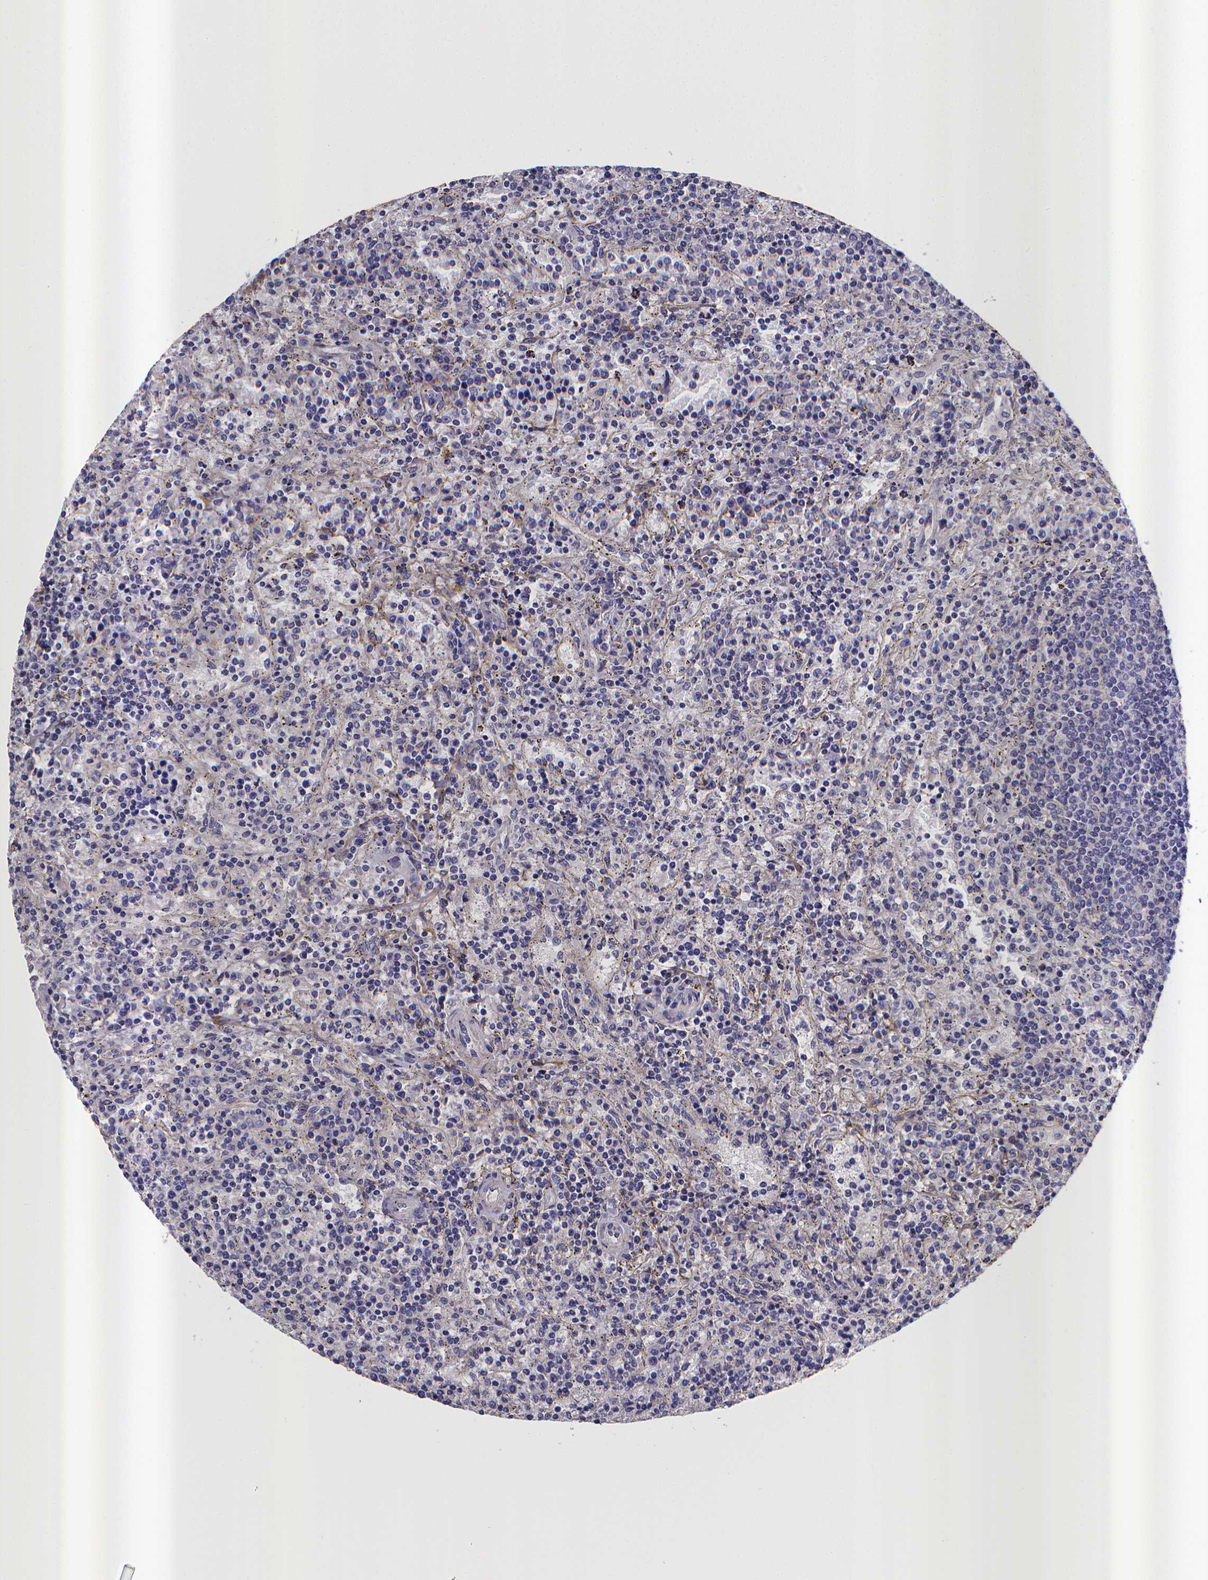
{"staining": {"intensity": "negative", "quantity": "none", "location": "none"}, "tissue": "lymphoma", "cell_type": "Tumor cells", "image_type": "cancer", "snomed": [{"axis": "morphology", "description": "Malignant lymphoma, non-Hodgkin's type, Low grade"}, {"axis": "topography", "description": "Spleen"}], "caption": "Immunohistochemical staining of human malignant lymphoma, non-Hodgkin's type (low-grade) shows no significant expression in tumor cells.", "gene": "RERG", "patient": {"sex": "male", "age": 62}}